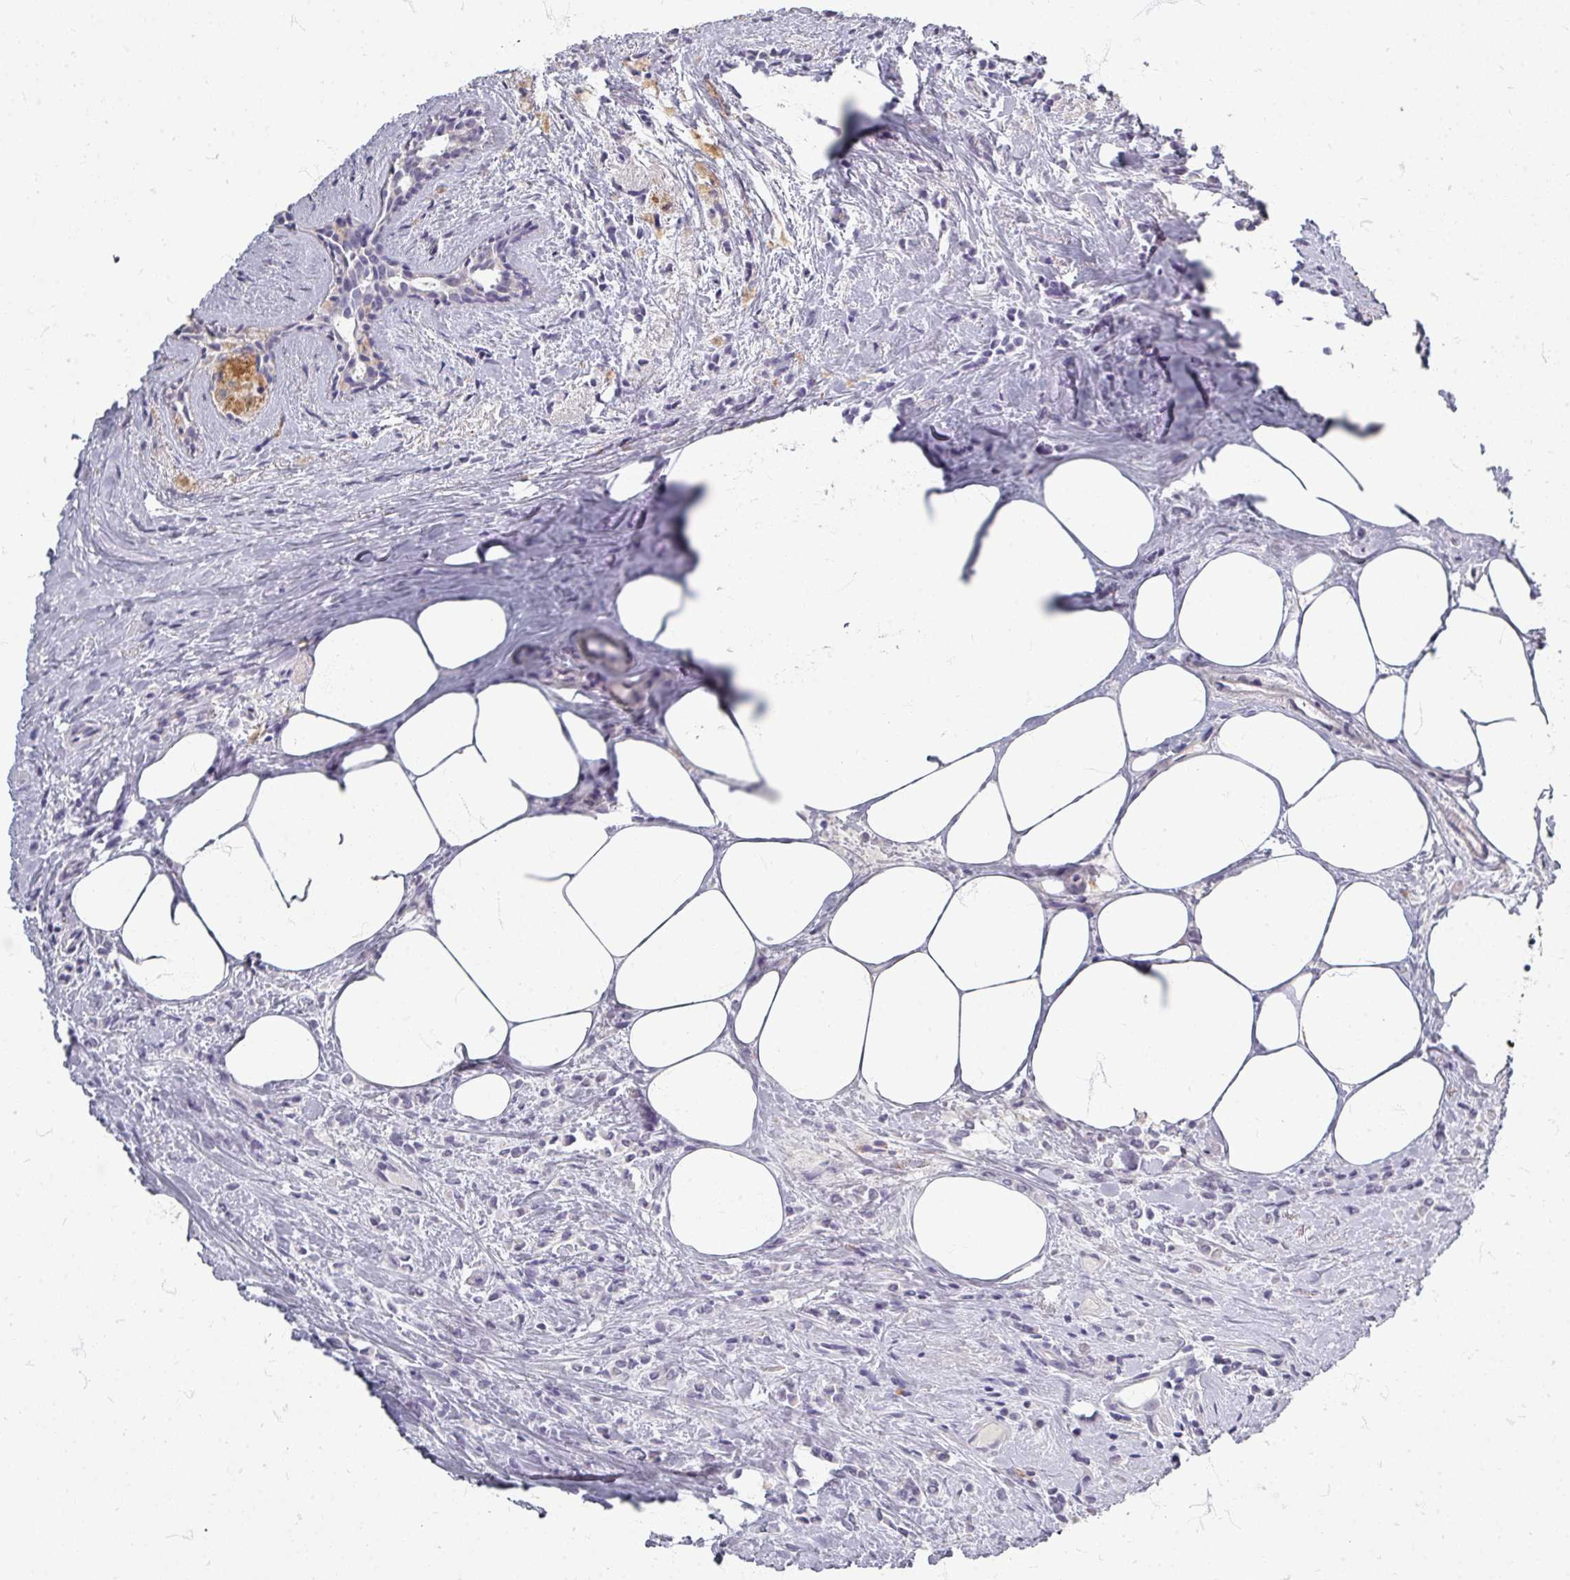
{"staining": {"intensity": "negative", "quantity": "none", "location": "none"}, "tissue": "breast cancer", "cell_type": "Tumor cells", "image_type": "cancer", "snomed": [{"axis": "morphology", "description": "Lobular carcinoma"}, {"axis": "topography", "description": "Breast"}], "caption": "Tumor cells are negative for brown protein staining in breast cancer (lobular carcinoma).", "gene": "ZNF878", "patient": {"sex": "female", "age": 84}}